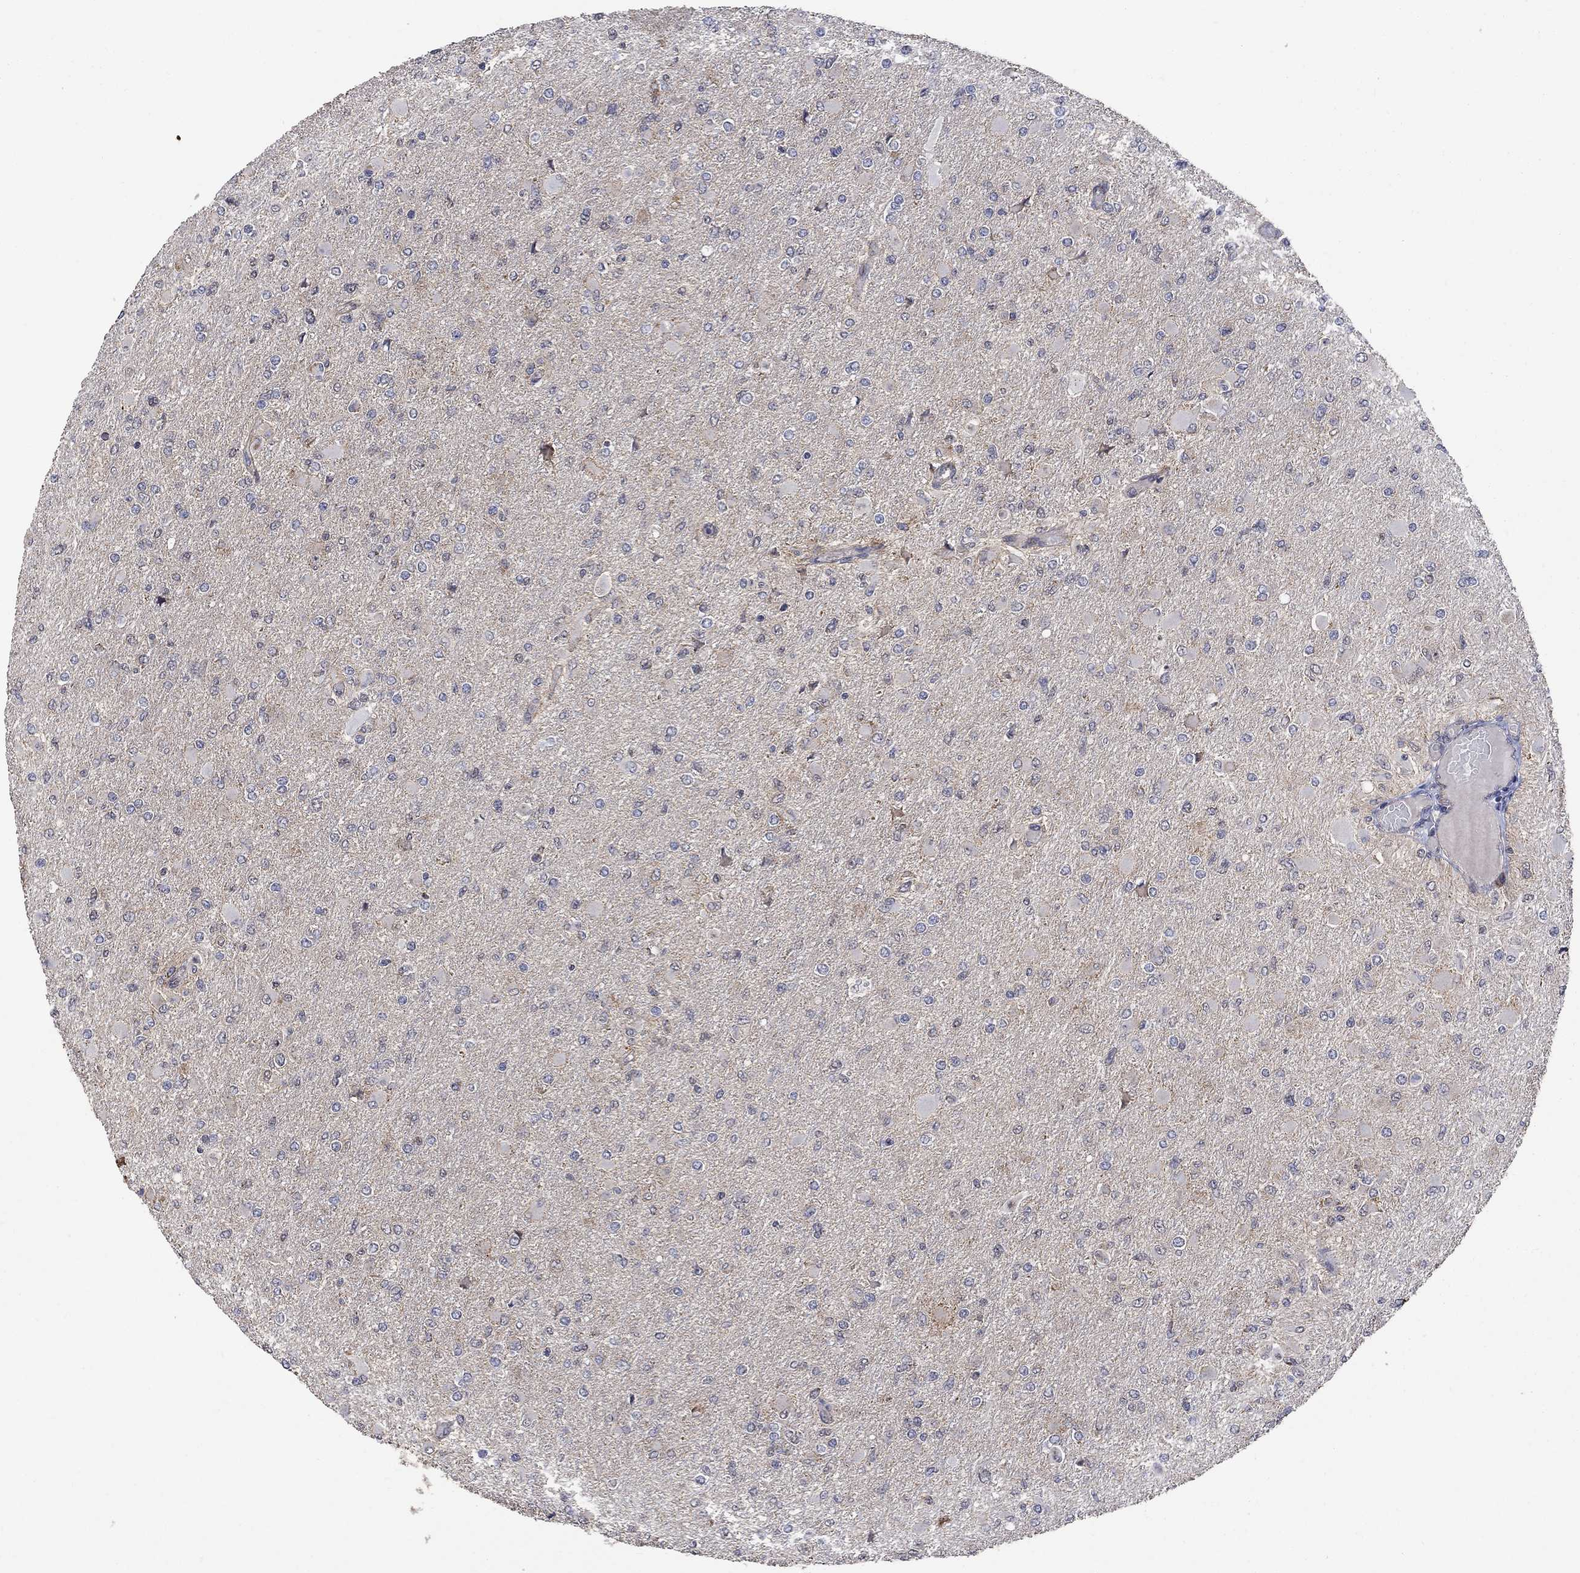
{"staining": {"intensity": "negative", "quantity": "none", "location": "none"}, "tissue": "glioma", "cell_type": "Tumor cells", "image_type": "cancer", "snomed": [{"axis": "morphology", "description": "Glioma, malignant, High grade"}, {"axis": "topography", "description": "Cerebral cortex"}], "caption": "Tumor cells show no significant protein staining in high-grade glioma (malignant). (Immunohistochemistry (ihc), brightfield microscopy, high magnification).", "gene": "ANKRA2", "patient": {"sex": "female", "age": 36}}